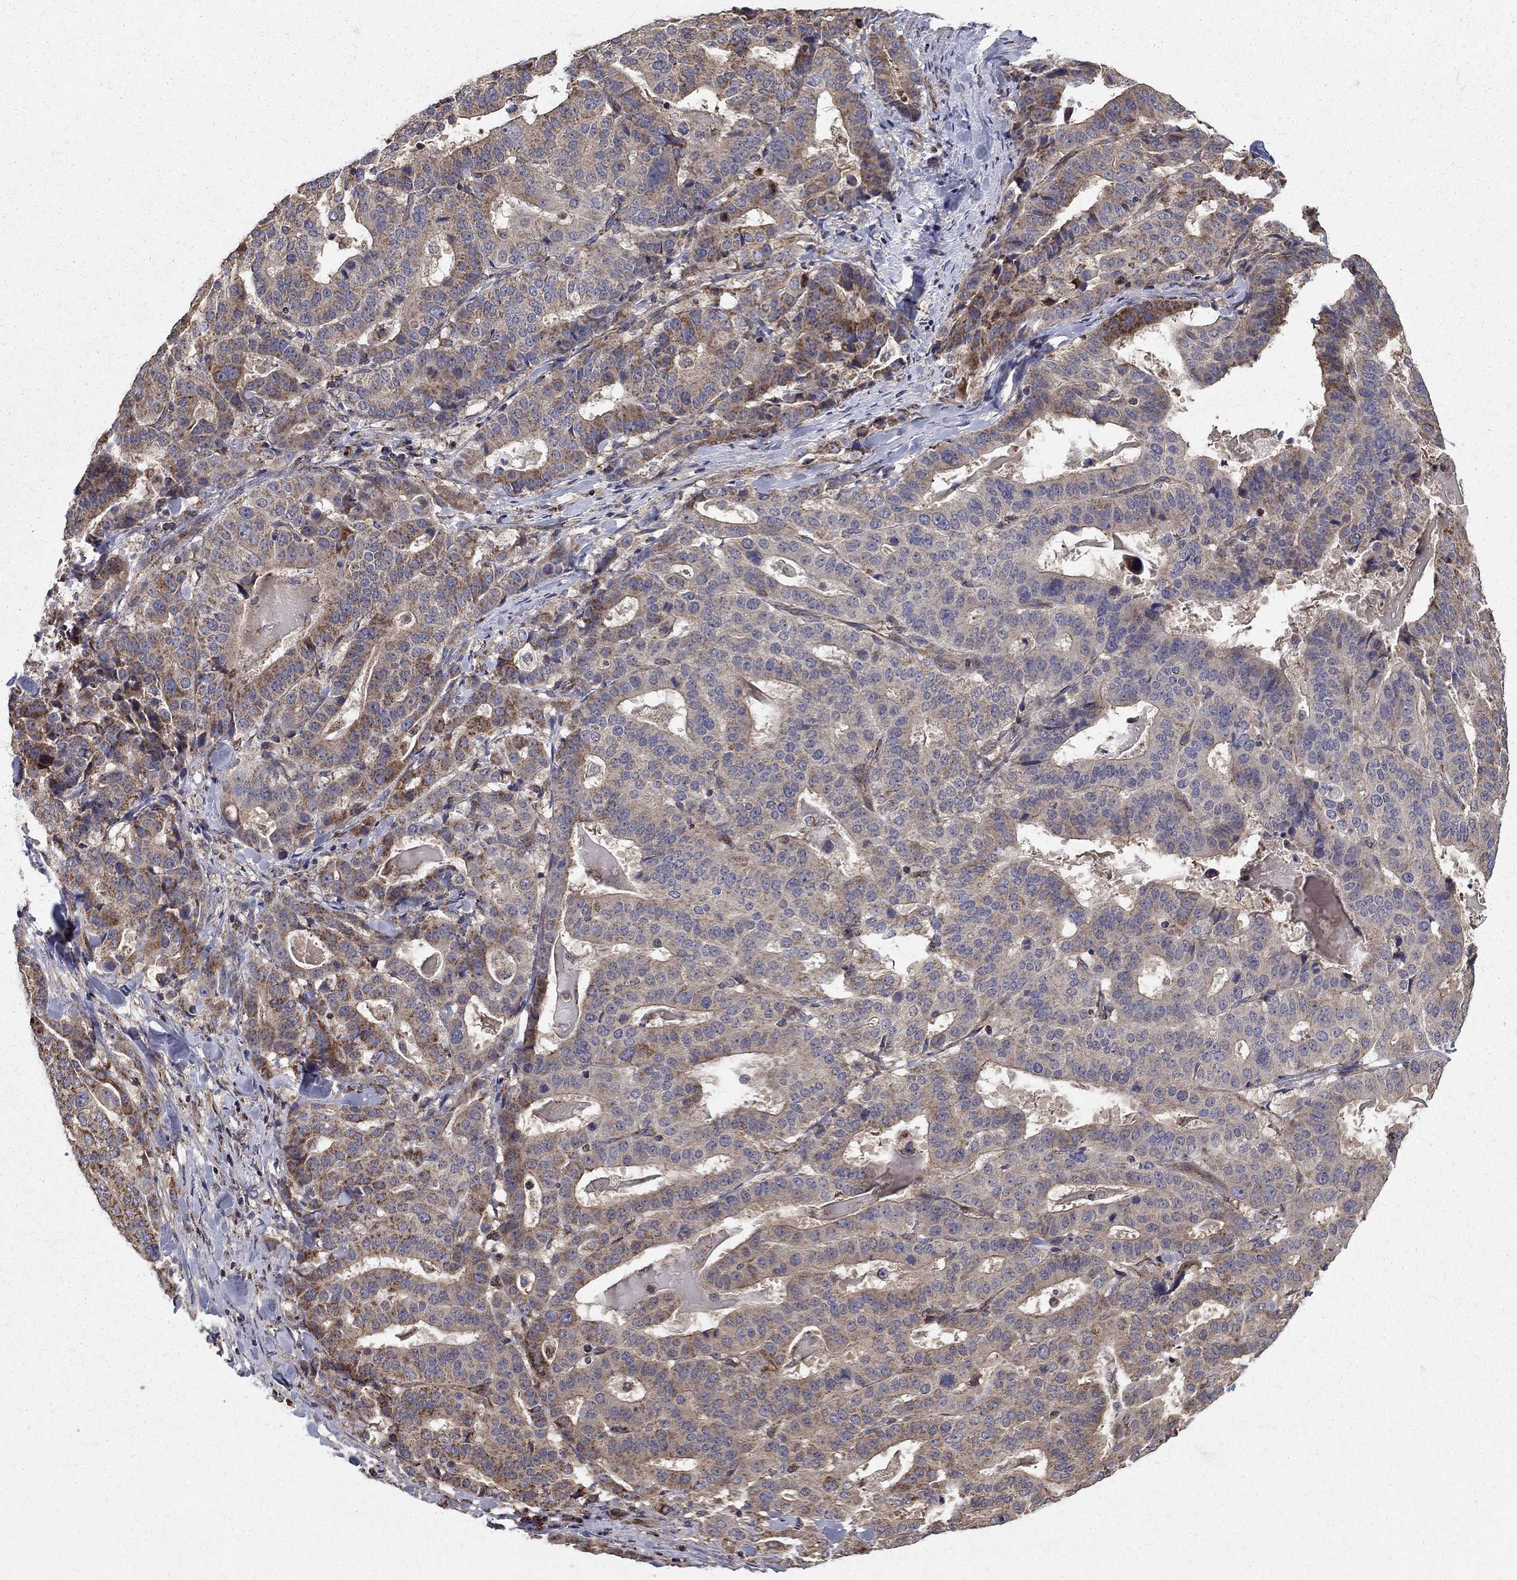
{"staining": {"intensity": "moderate", "quantity": "<25%", "location": "cytoplasmic/membranous"}, "tissue": "stomach cancer", "cell_type": "Tumor cells", "image_type": "cancer", "snomed": [{"axis": "morphology", "description": "Adenocarcinoma, NOS"}, {"axis": "topography", "description": "Stomach"}], "caption": "Immunohistochemical staining of human stomach adenocarcinoma exhibits moderate cytoplasmic/membranous protein staining in about <25% of tumor cells.", "gene": "NDUFS8", "patient": {"sex": "male", "age": 48}}